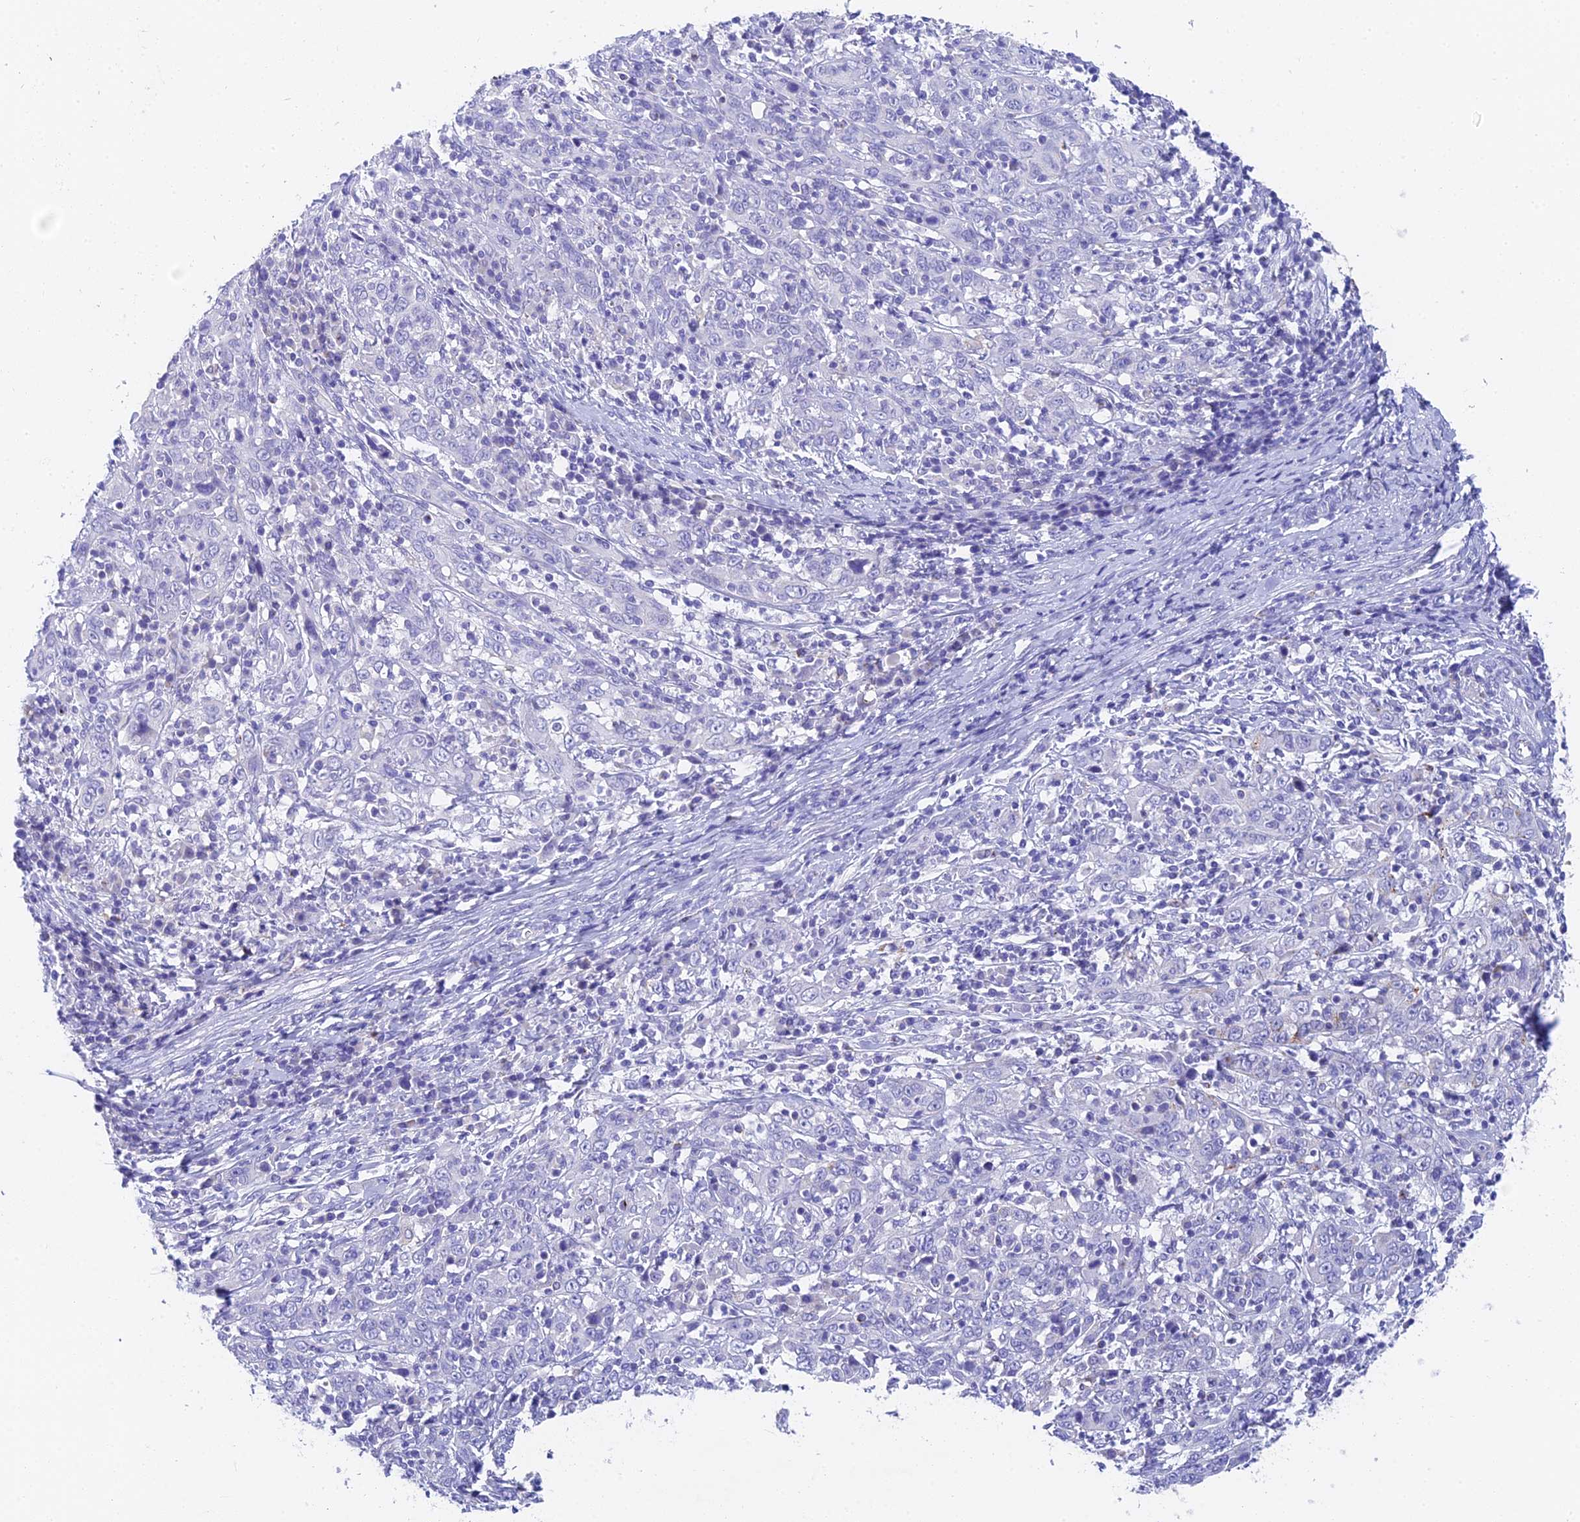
{"staining": {"intensity": "negative", "quantity": "none", "location": "none"}, "tissue": "cervical cancer", "cell_type": "Tumor cells", "image_type": "cancer", "snomed": [{"axis": "morphology", "description": "Squamous cell carcinoma, NOS"}, {"axis": "topography", "description": "Cervix"}], "caption": "An immunohistochemistry (IHC) image of cervical cancer is shown. There is no staining in tumor cells of cervical cancer.", "gene": "ADAMTS13", "patient": {"sex": "female", "age": 46}}